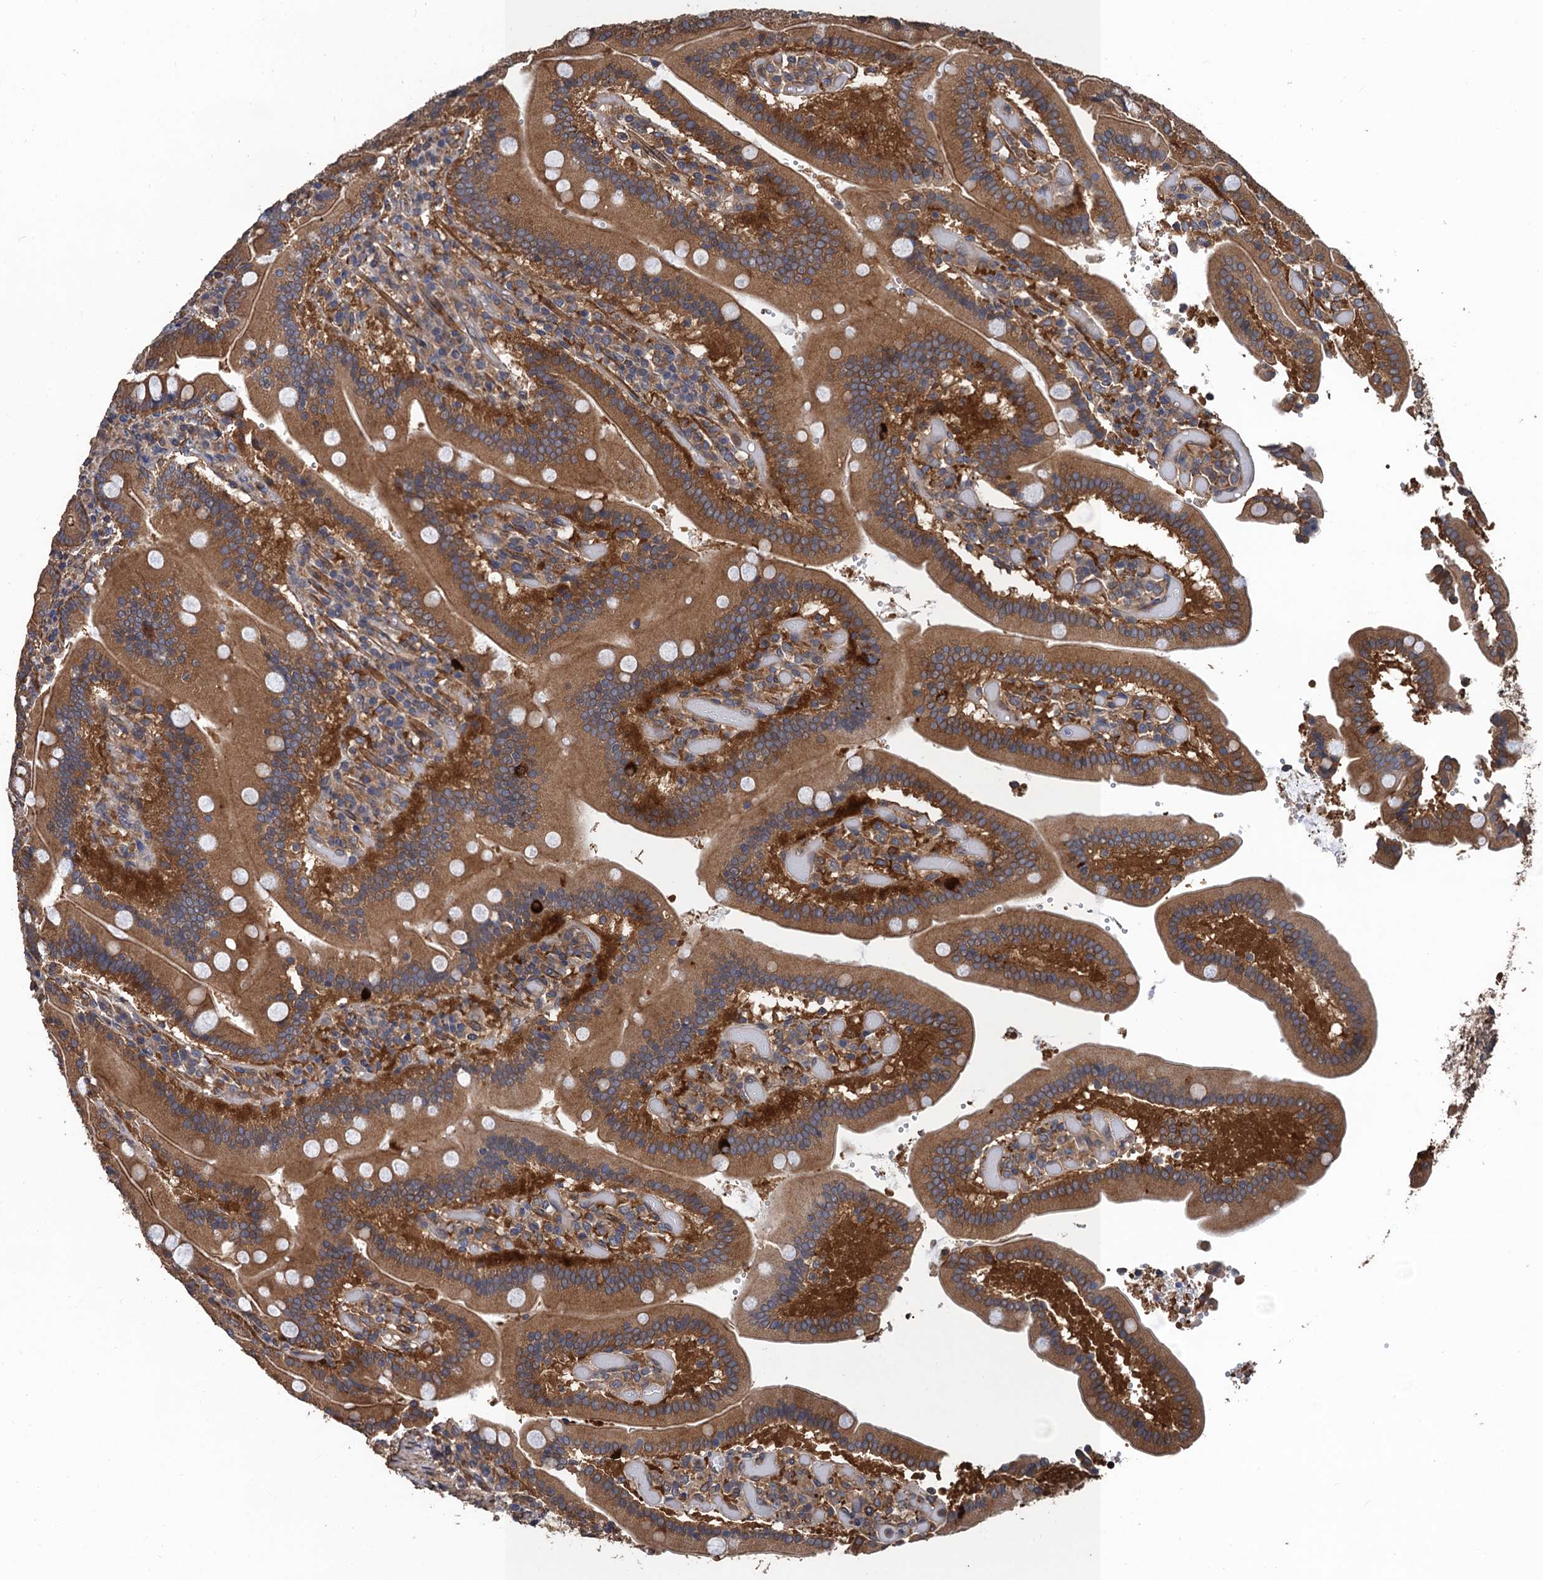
{"staining": {"intensity": "strong", "quantity": ">75%", "location": "cytoplasmic/membranous"}, "tissue": "duodenum", "cell_type": "Glandular cells", "image_type": "normal", "snomed": [{"axis": "morphology", "description": "Normal tissue, NOS"}, {"axis": "topography", "description": "Duodenum"}], "caption": "Immunohistochemical staining of unremarkable duodenum displays high levels of strong cytoplasmic/membranous staining in approximately >75% of glandular cells. The staining was performed using DAB (3,3'-diaminobenzidine), with brown indicating positive protein expression. Nuclei are stained blue with hematoxylin.", "gene": "PPP4R1", "patient": {"sex": "female", "age": 62}}